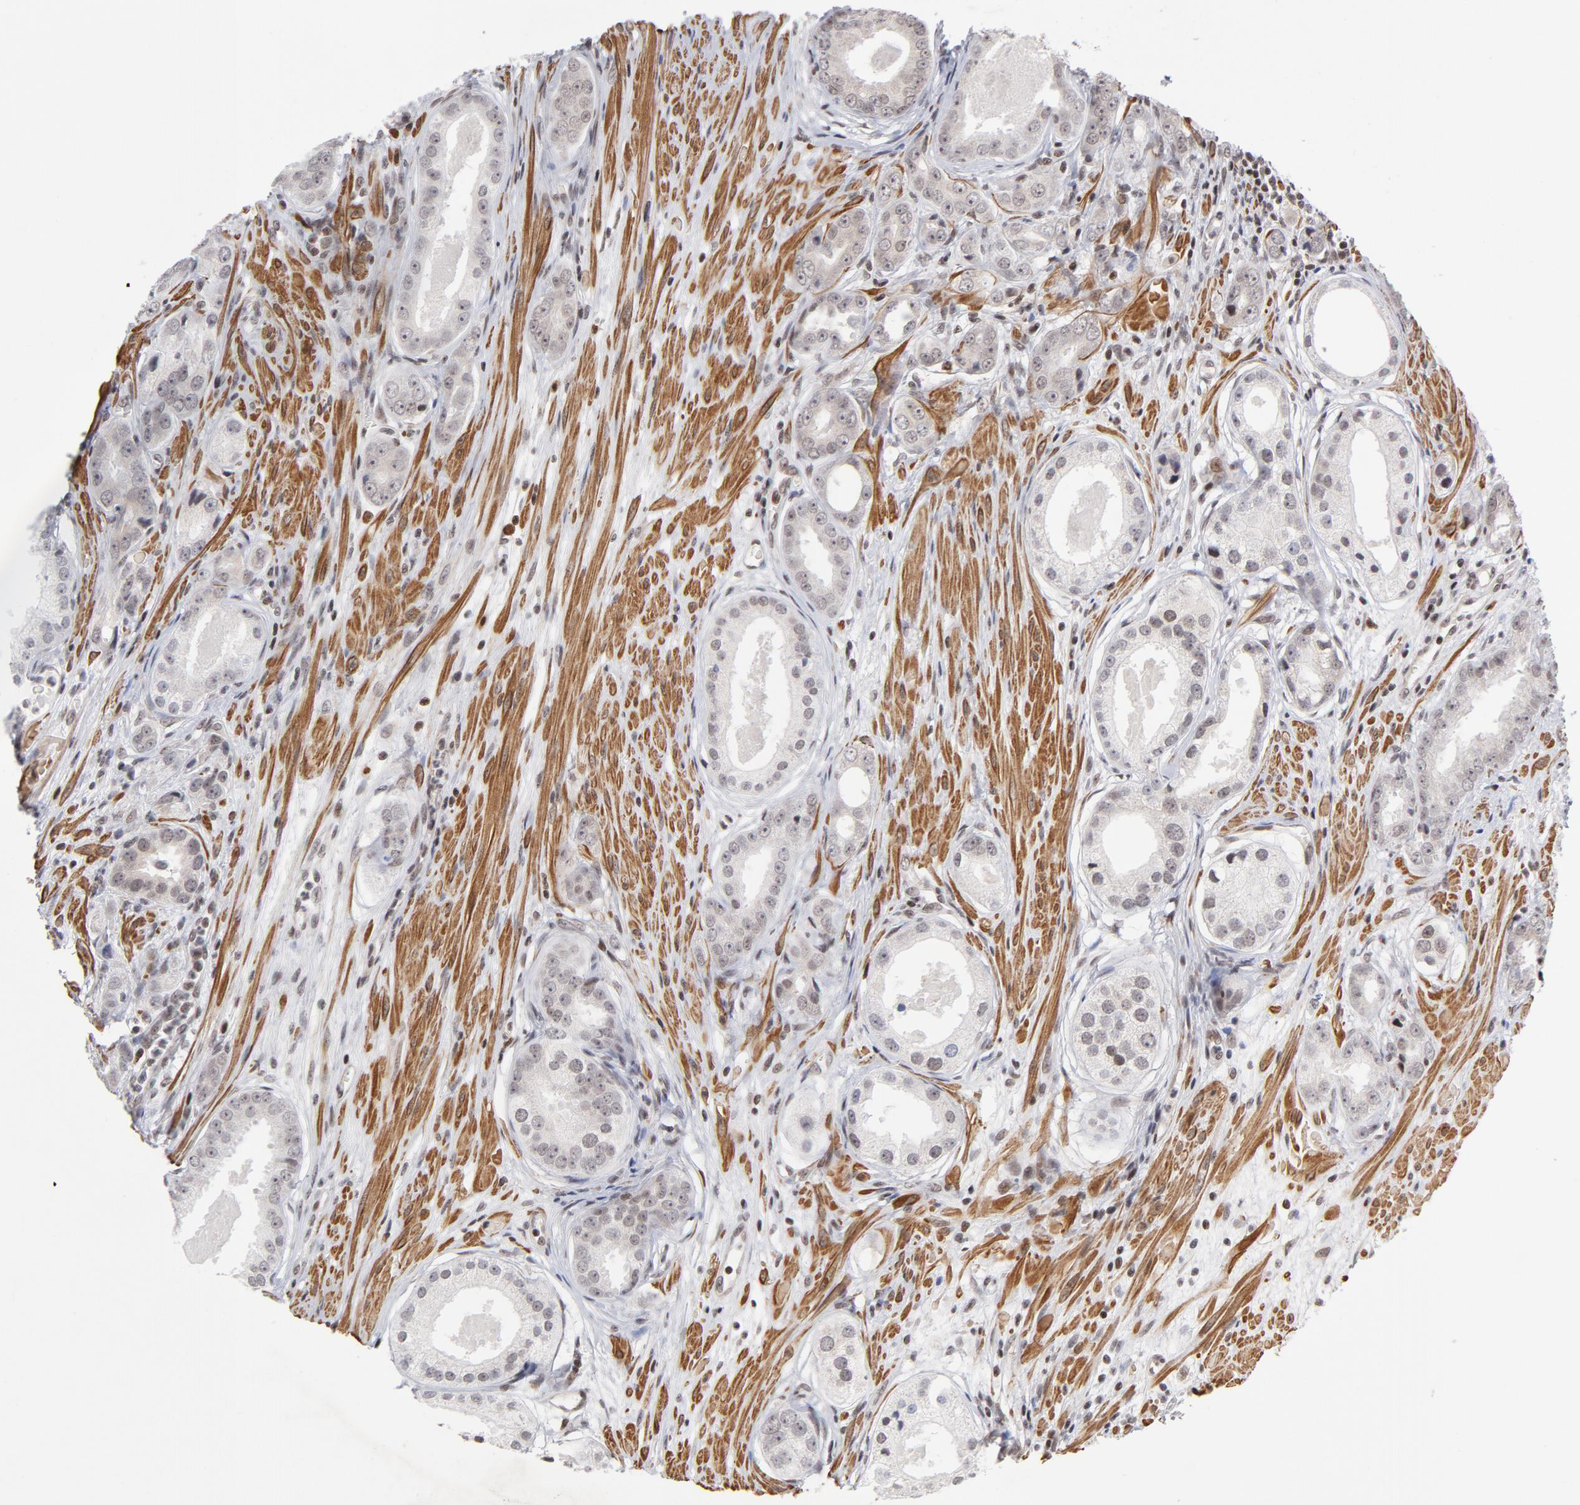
{"staining": {"intensity": "moderate", "quantity": "<25%", "location": "nuclear"}, "tissue": "prostate cancer", "cell_type": "Tumor cells", "image_type": "cancer", "snomed": [{"axis": "morphology", "description": "Adenocarcinoma, Medium grade"}, {"axis": "topography", "description": "Prostate"}], "caption": "Protein expression analysis of prostate cancer (adenocarcinoma (medium-grade)) reveals moderate nuclear staining in approximately <25% of tumor cells.", "gene": "CTCF", "patient": {"sex": "male", "age": 53}}